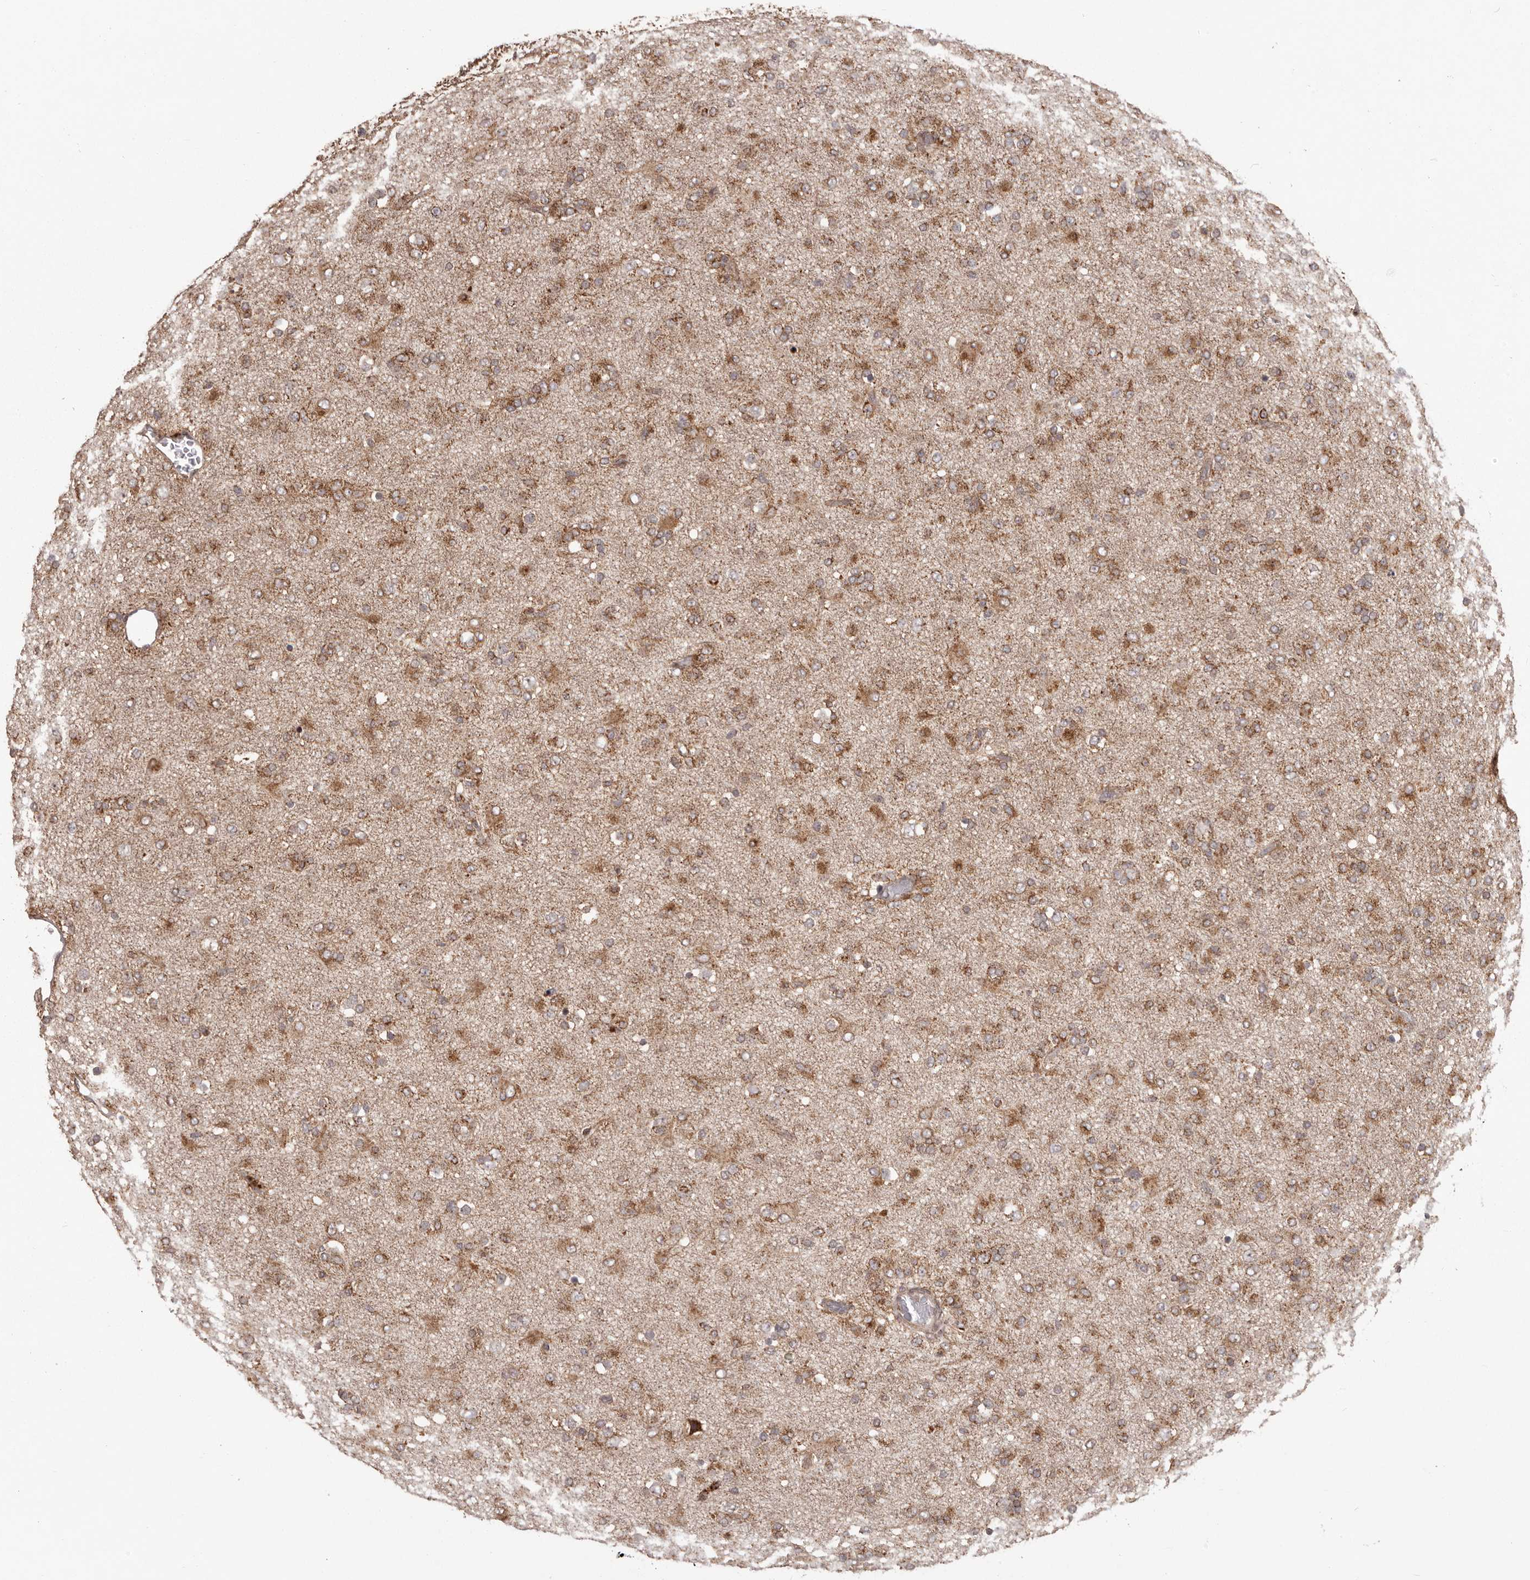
{"staining": {"intensity": "moderate", "quantity": ">75%", "location": "cytoplasmic/membranous"}, "tissue": "glioma", "cell_type": "Tumor cells", "image_type": "cancer", "snomed": [{"axis": "morphology", "description": "Glioma, malignant, Low grade"}, {"axis": "topography", "description": "Brain"}], "caption": "This is a photomicrograph of immunohistochemistry staining of glioma, which shows moderate positivity in the cytoplasmic/membranous of tumor cells.", "gene": "CHRM2", "patient": {"sex": "male", "age": 65}}